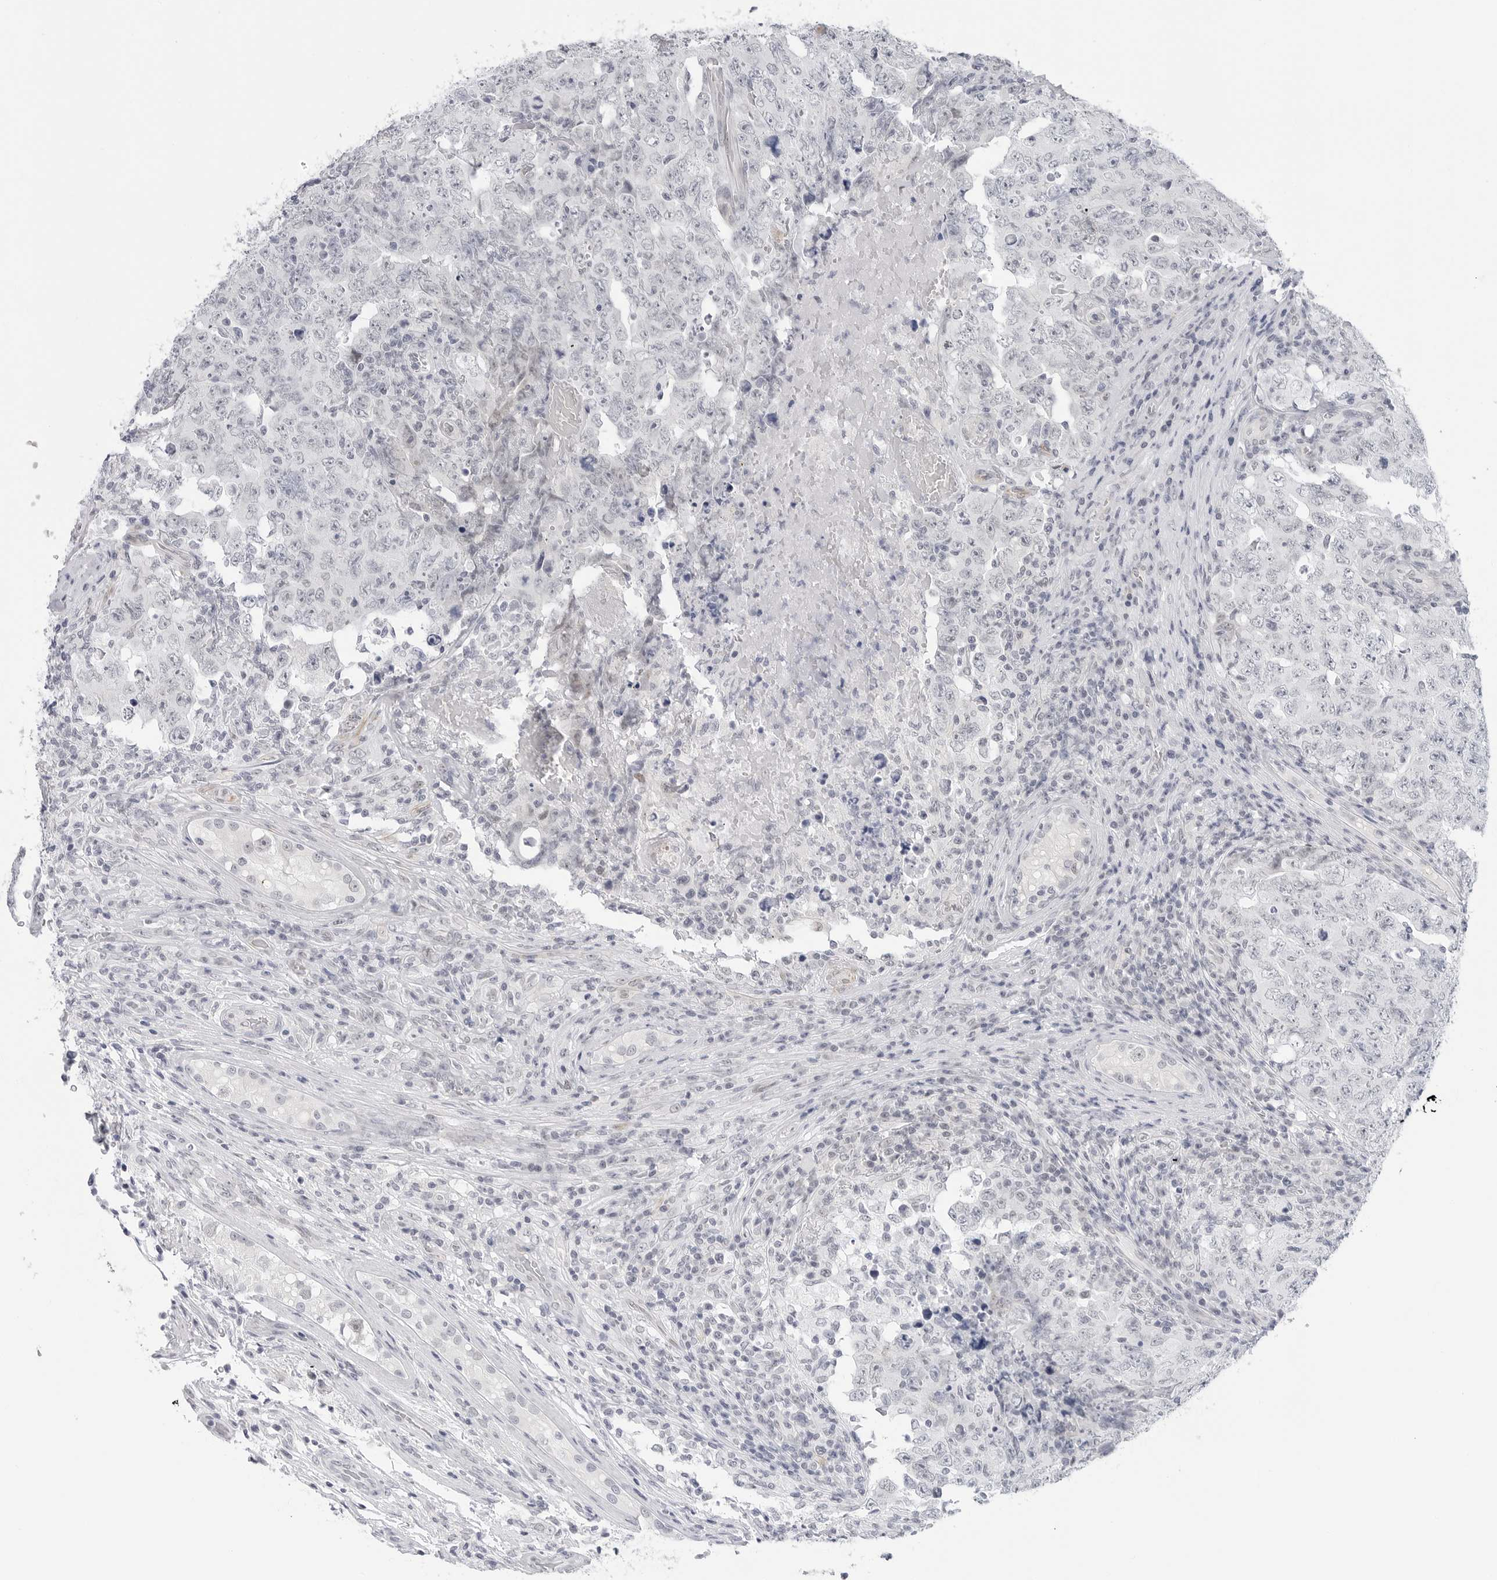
{"staining": {"intensity": "negative", "quantity": "none", "location": "none"}, "tissue": "testis cancer", "cell_type": "Tumor cells", "image_type": "cancer", "snomed": [{"axis": "morphology", "description": "Carcinoma, Embryonal, NOS"}, {"axis": "topography", "description": "Testis"}], "caption": "The immunohistochemistry (IHC) image has no significant staining in tumor cells of testis cancer tissue.", "gene": "HSPB7", "patient": {"sex": "male", "age": 26}}